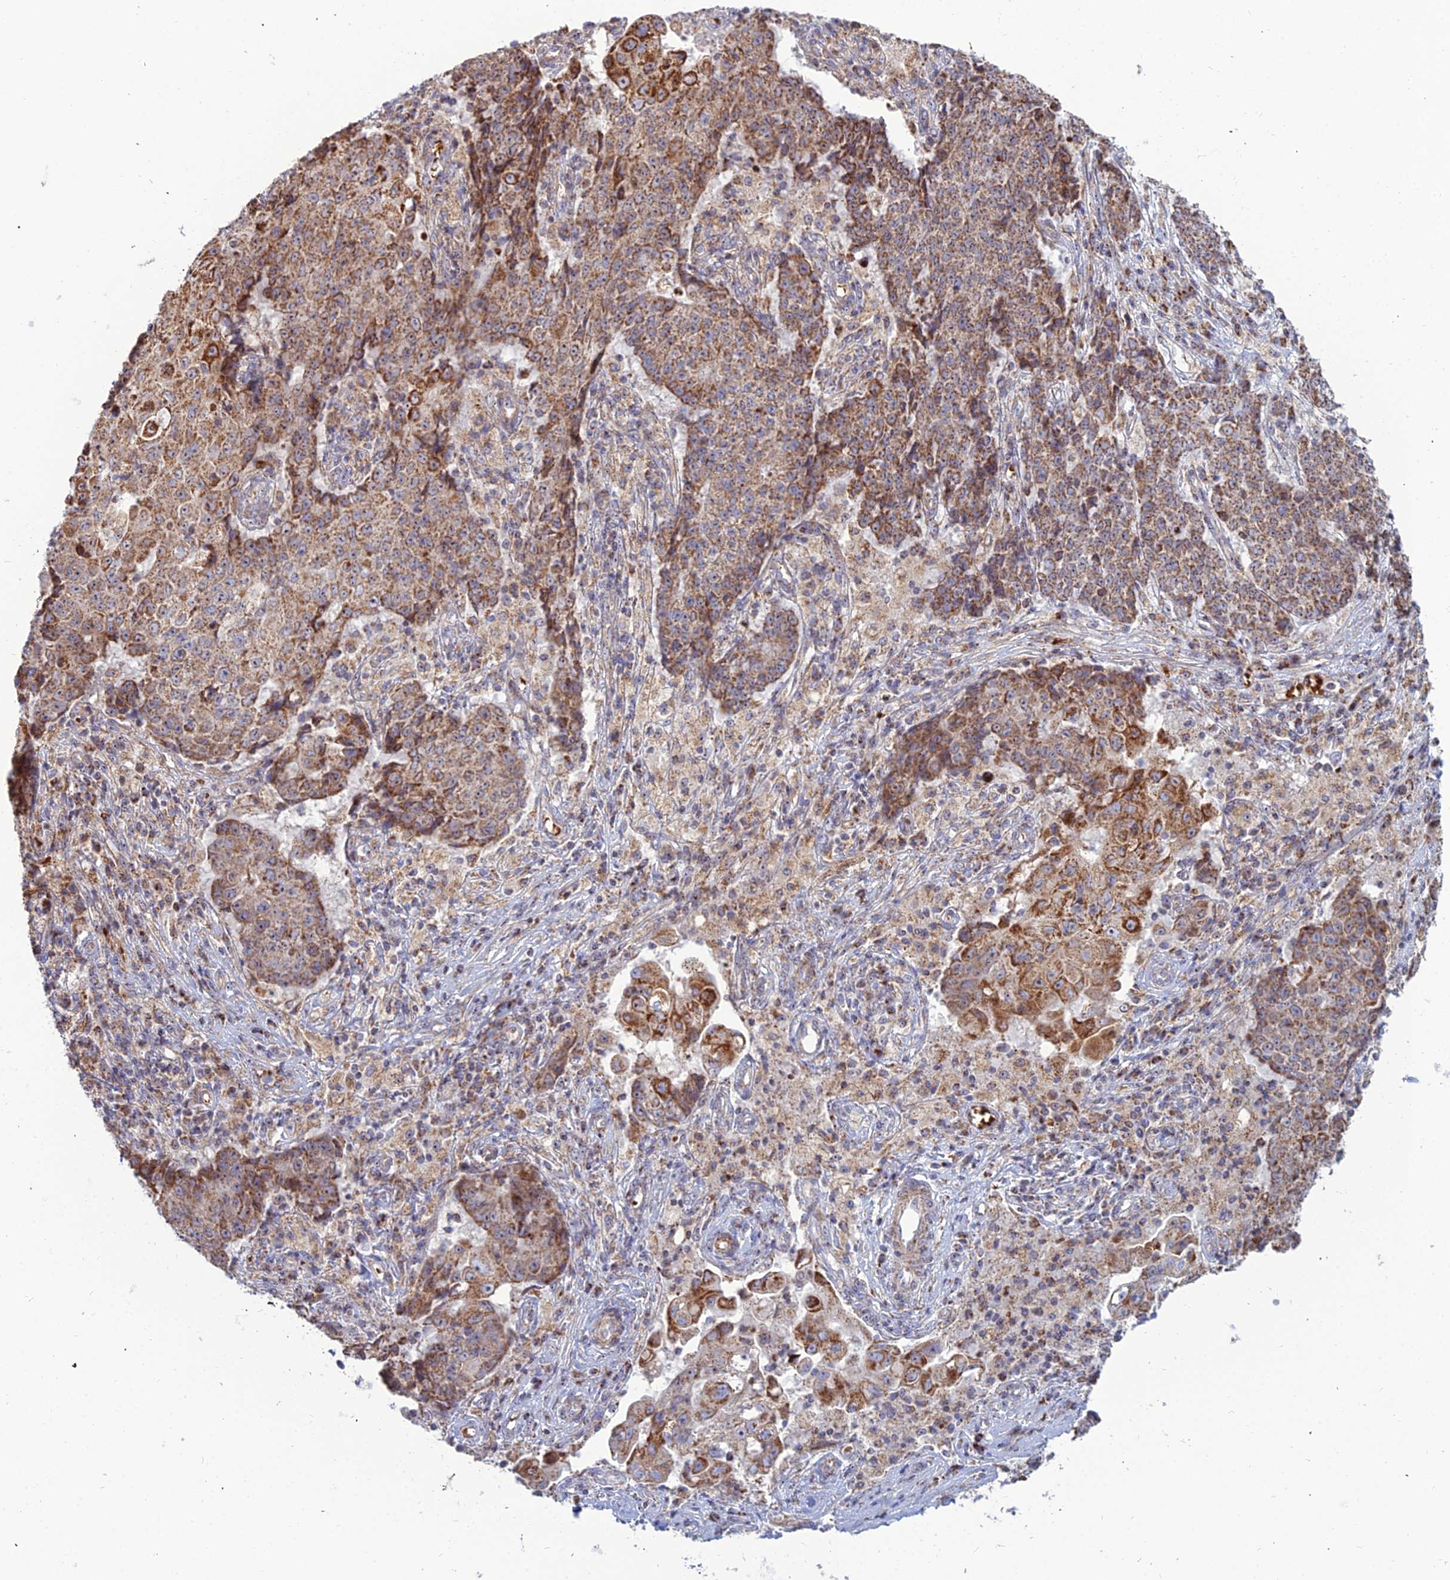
{"staining": {"intensity": "strong", "quantity": ">75%", "location": "cytoplasmic/membranous"}, "tissue": "ovarian cancer", "cell_type": "Tumor cells", "image_type": "cancer", "snomed": [{"axis": "morphology", "description": "Carcinoma, endometroid"}, {"axis": "topography", "description": "Ovary"}], "caption": "Endometroid carcinoma (ovarian) was stained to show a protein in brown. There is high levels of strong cytoplasmic/membranous staining in about >75% of tumor cells. (Brightfield microscopy of DAB IHC at high magnification).", "gene": "SLC35F4", "patient": {"sex": "female", "age": 42}}